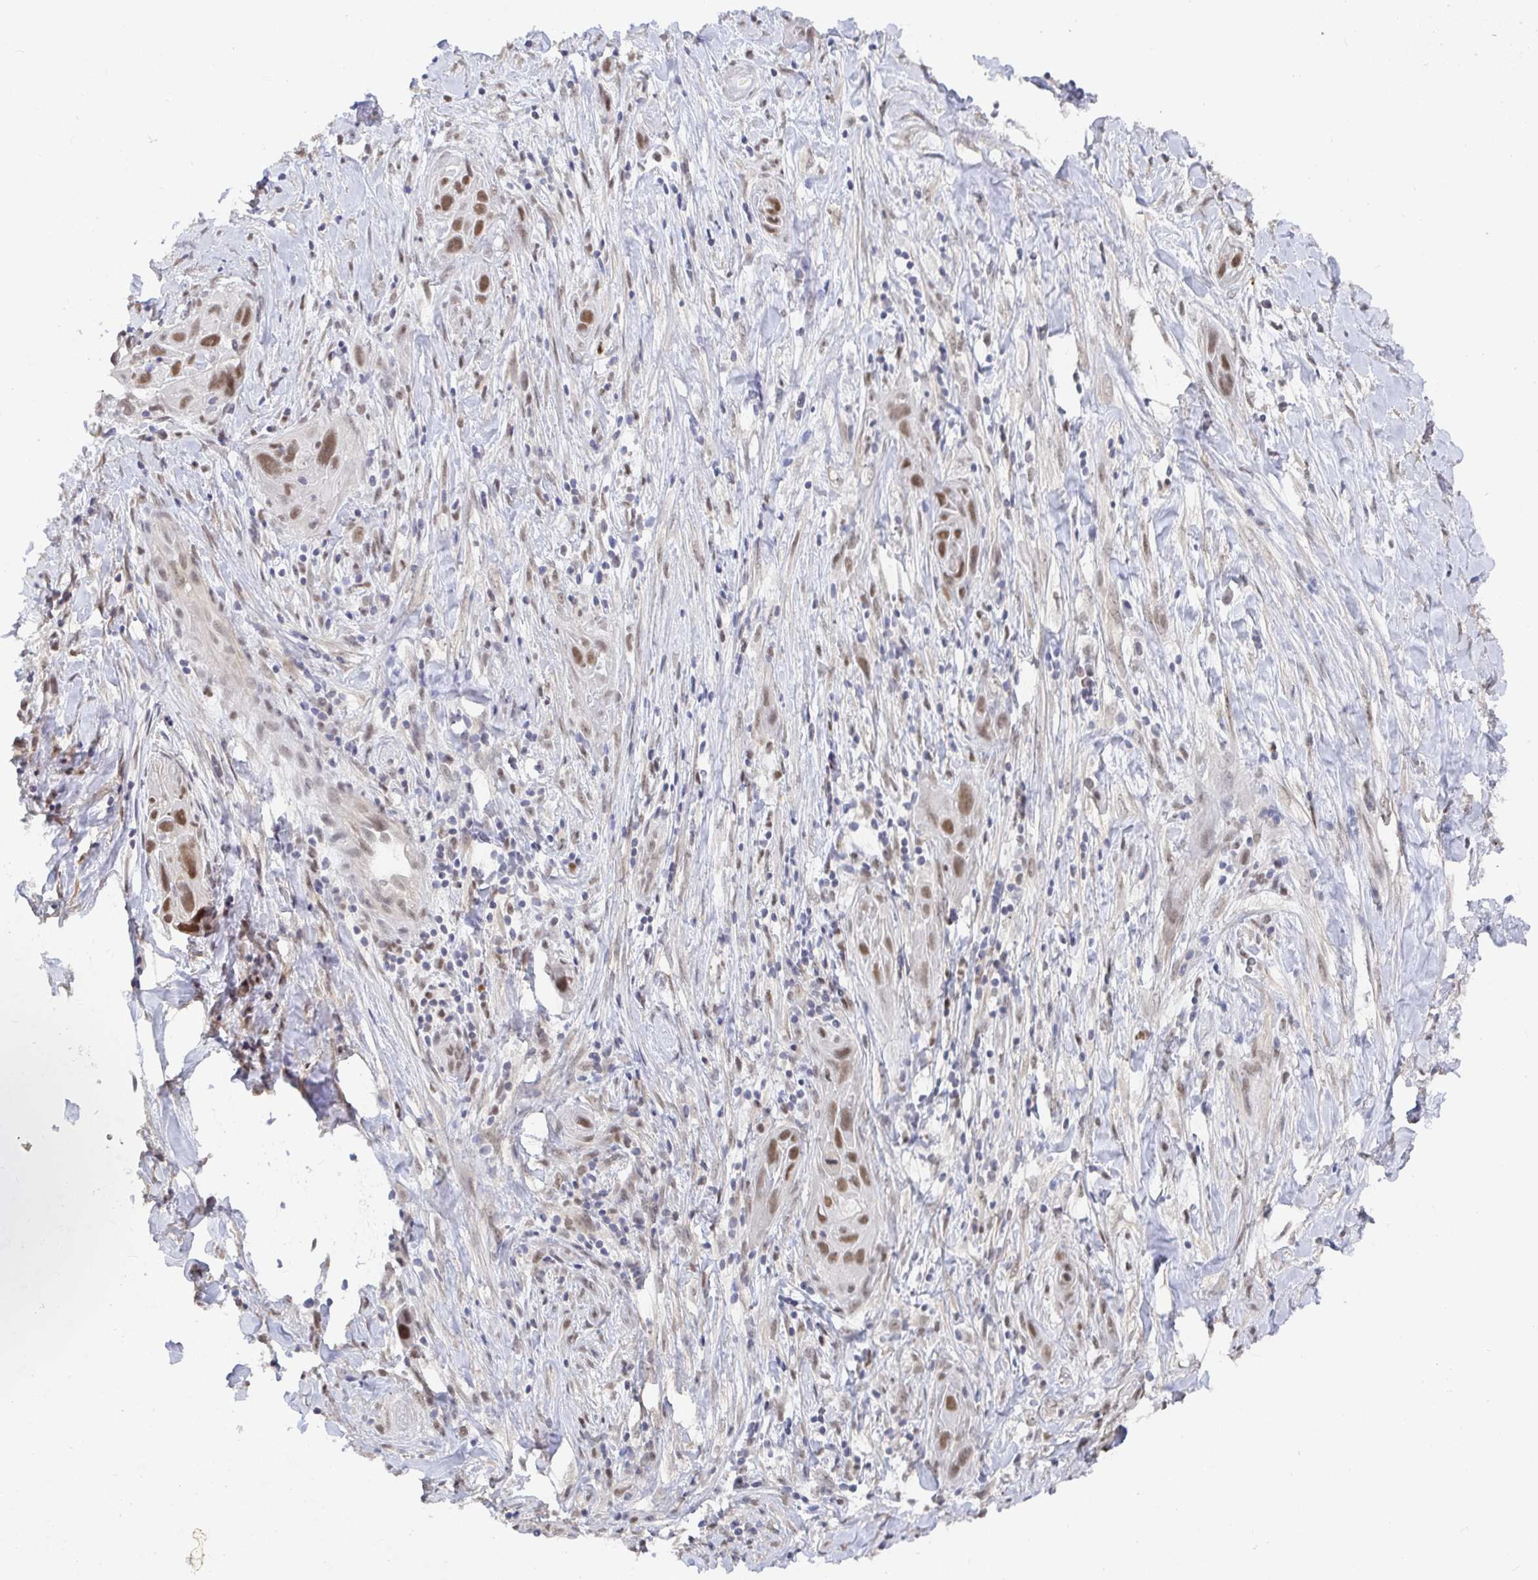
{"staining": {"intensity": "moderate", "quantity": ">75%", "location": "nuclear"}, "tissue": "lung cancer", "cell_type": "Tumor cells", "image_type": "cancer", "snomed": [{"axis": "morphology", "description": "Squamous cell carcinoma, NOS"}, {"axis": "topography", "description": "Lung"}], "caption": "DAB (3,3'-diaminobenzidine) immunohistochemical staining of lung squamous cell carcinoma displays moderate nuclear protein positivity in approximately >75% of tumor cells.", "gene": "RCOR1", "patient": {"sex": "male", "age": 79}}